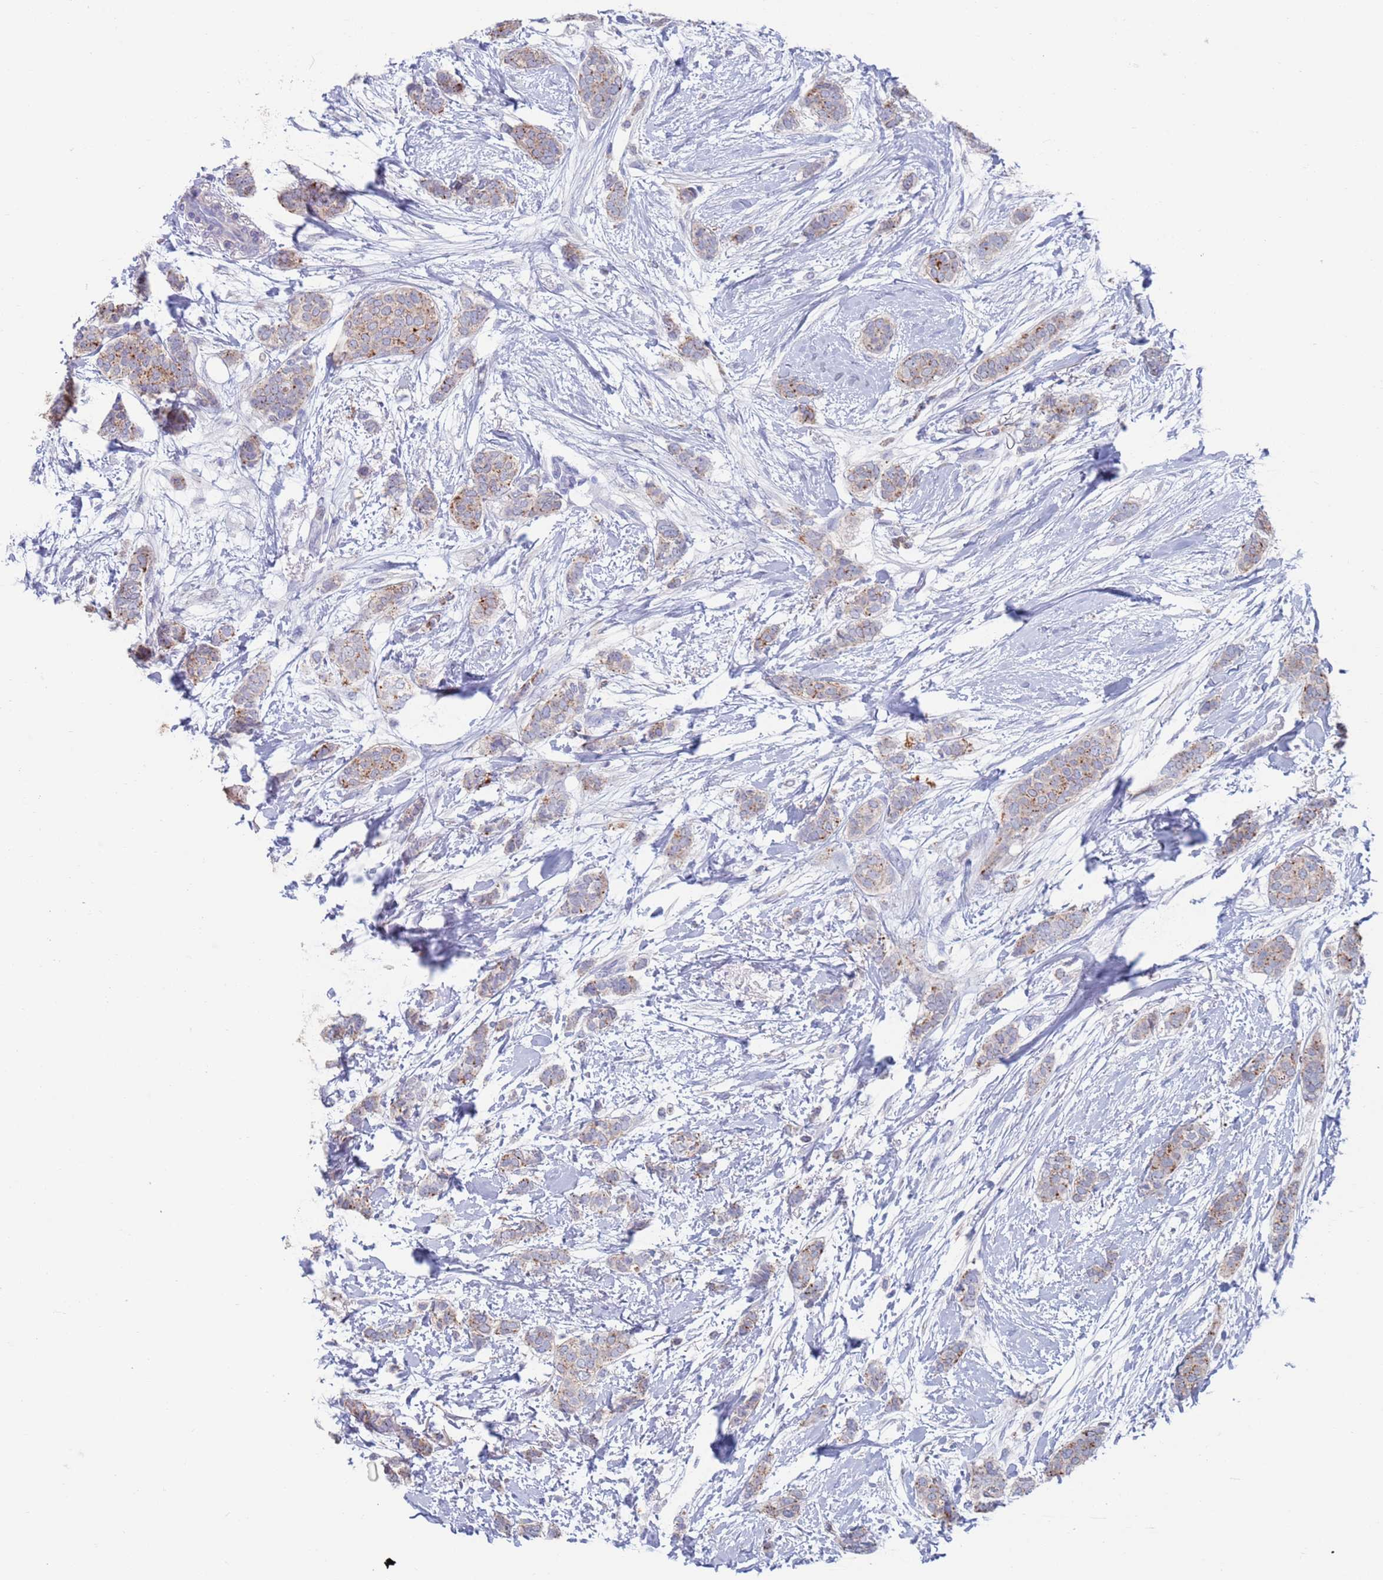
{"staining": {"intensity": "weak", "quantity": "25%-75%", "location": "cytoplasmic/membranous"}, "tissue": "breast cancer", "cell_type": "Tumor cells", "image_type": "cancer", "snomed": [{"axis": "morphology", "description": "Duct carcinoma"}, {"axis": "topography", "description": "Breast"}], "caption": "Weak cytoplasmic/membranous protein positivity is identified in about 25%-75% of tumor cells in breast cancer (intraductal carcinoma).", "gene": "FUCA1", "patient": {"sex": "female", "age": 72}}